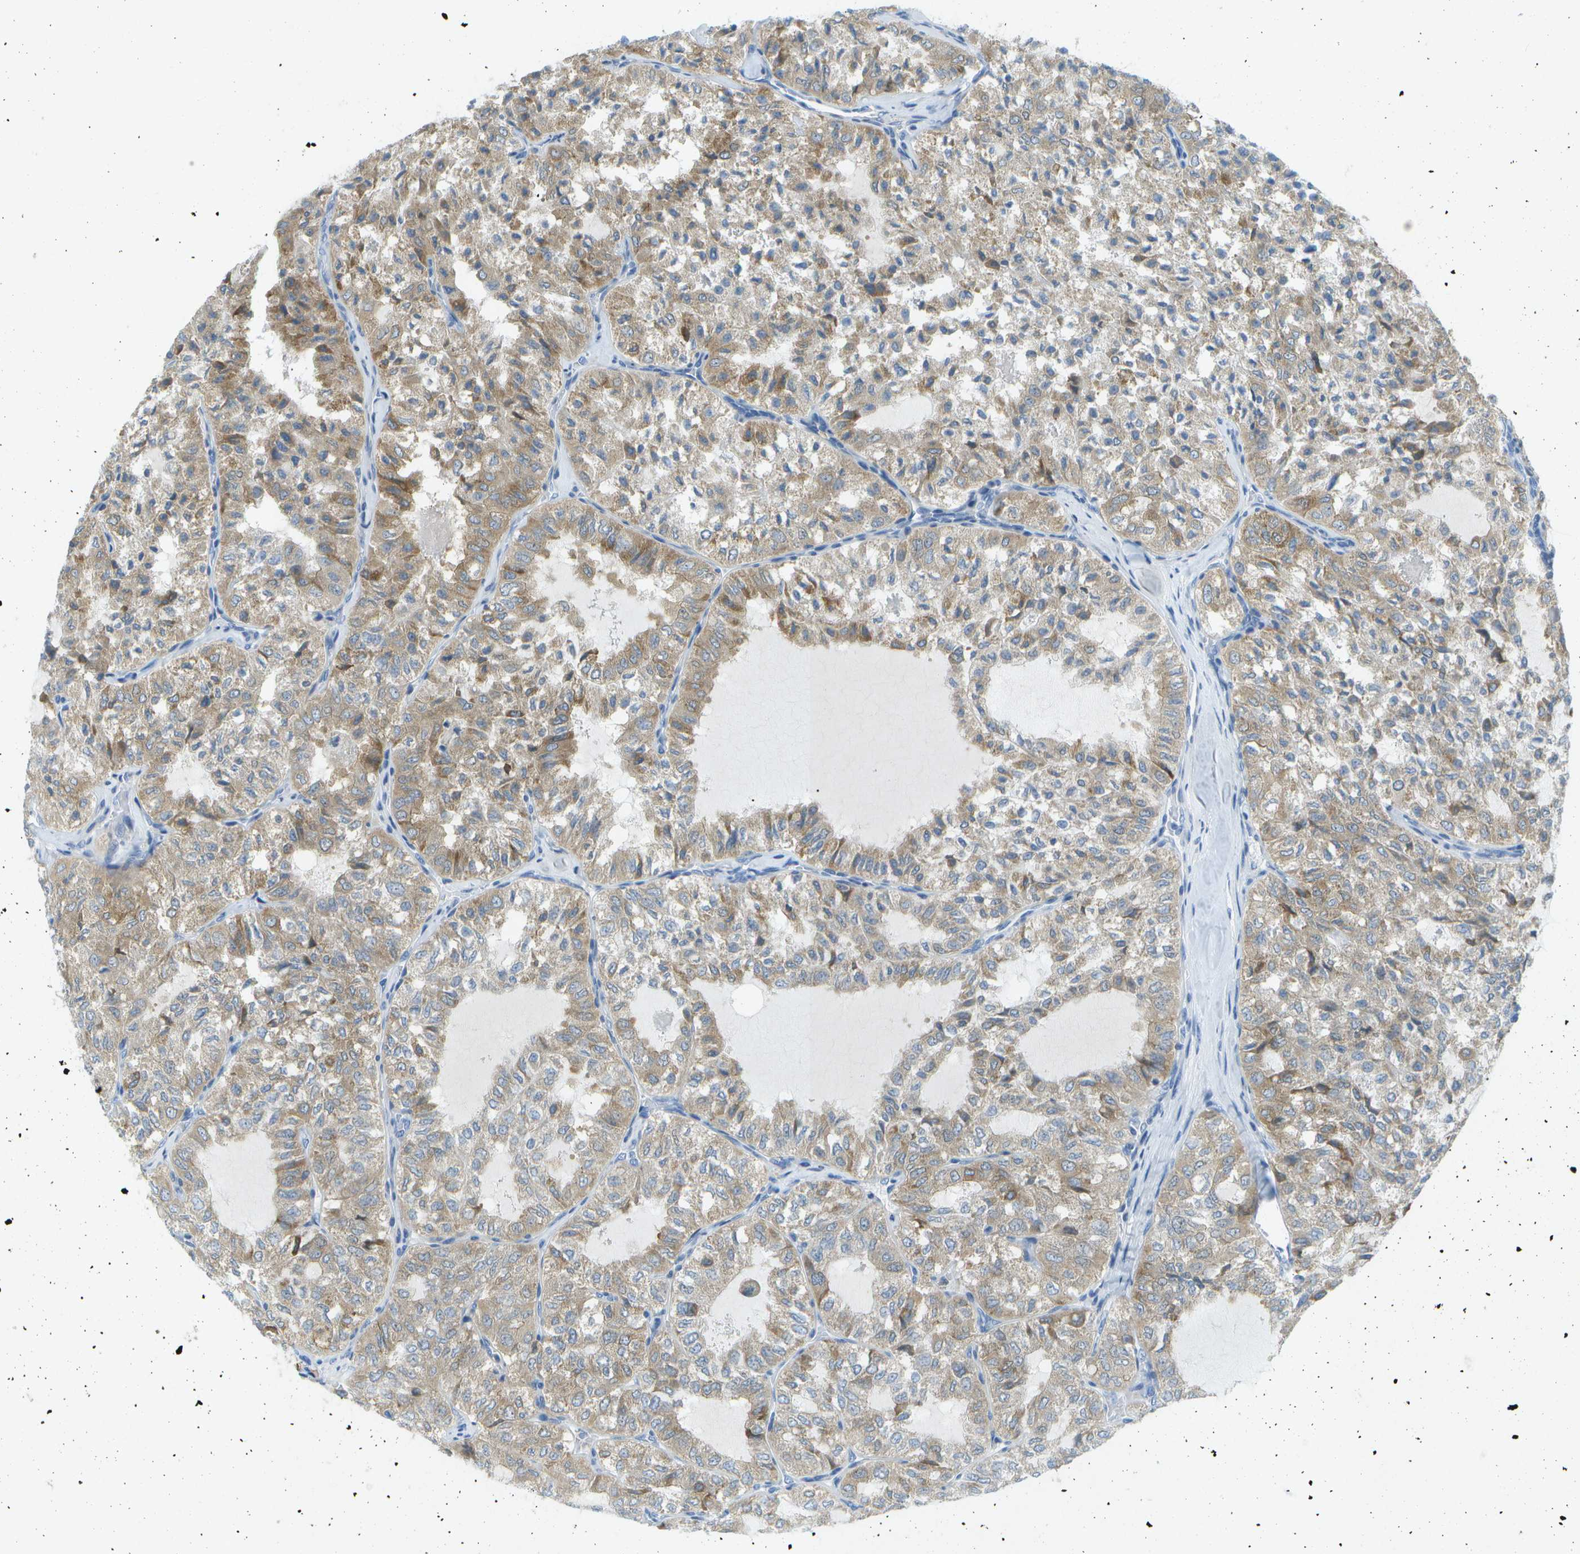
{"staining": {"intensity": "moderate", "quantity": ">75%", "location": "cytoplasmic/membranous"}, "tissue": "thyroid cancer", "cell_type": "Tumor cells", "image_type": "cancer", "snomed": [{"axis": "morphology", "description": "Follicular adenoma carcinoma, NOS"}, {"axis": "topography", "description": "Thyroid gland"}], "caption": "Protein staining displays moderate cytoplasmic/membranous staining in approximately >75% of tumor cells in thyroid follicular adenoma carcinoma.", "gene": "WNK2", "patient": {"sex": "male", "age": 75}}